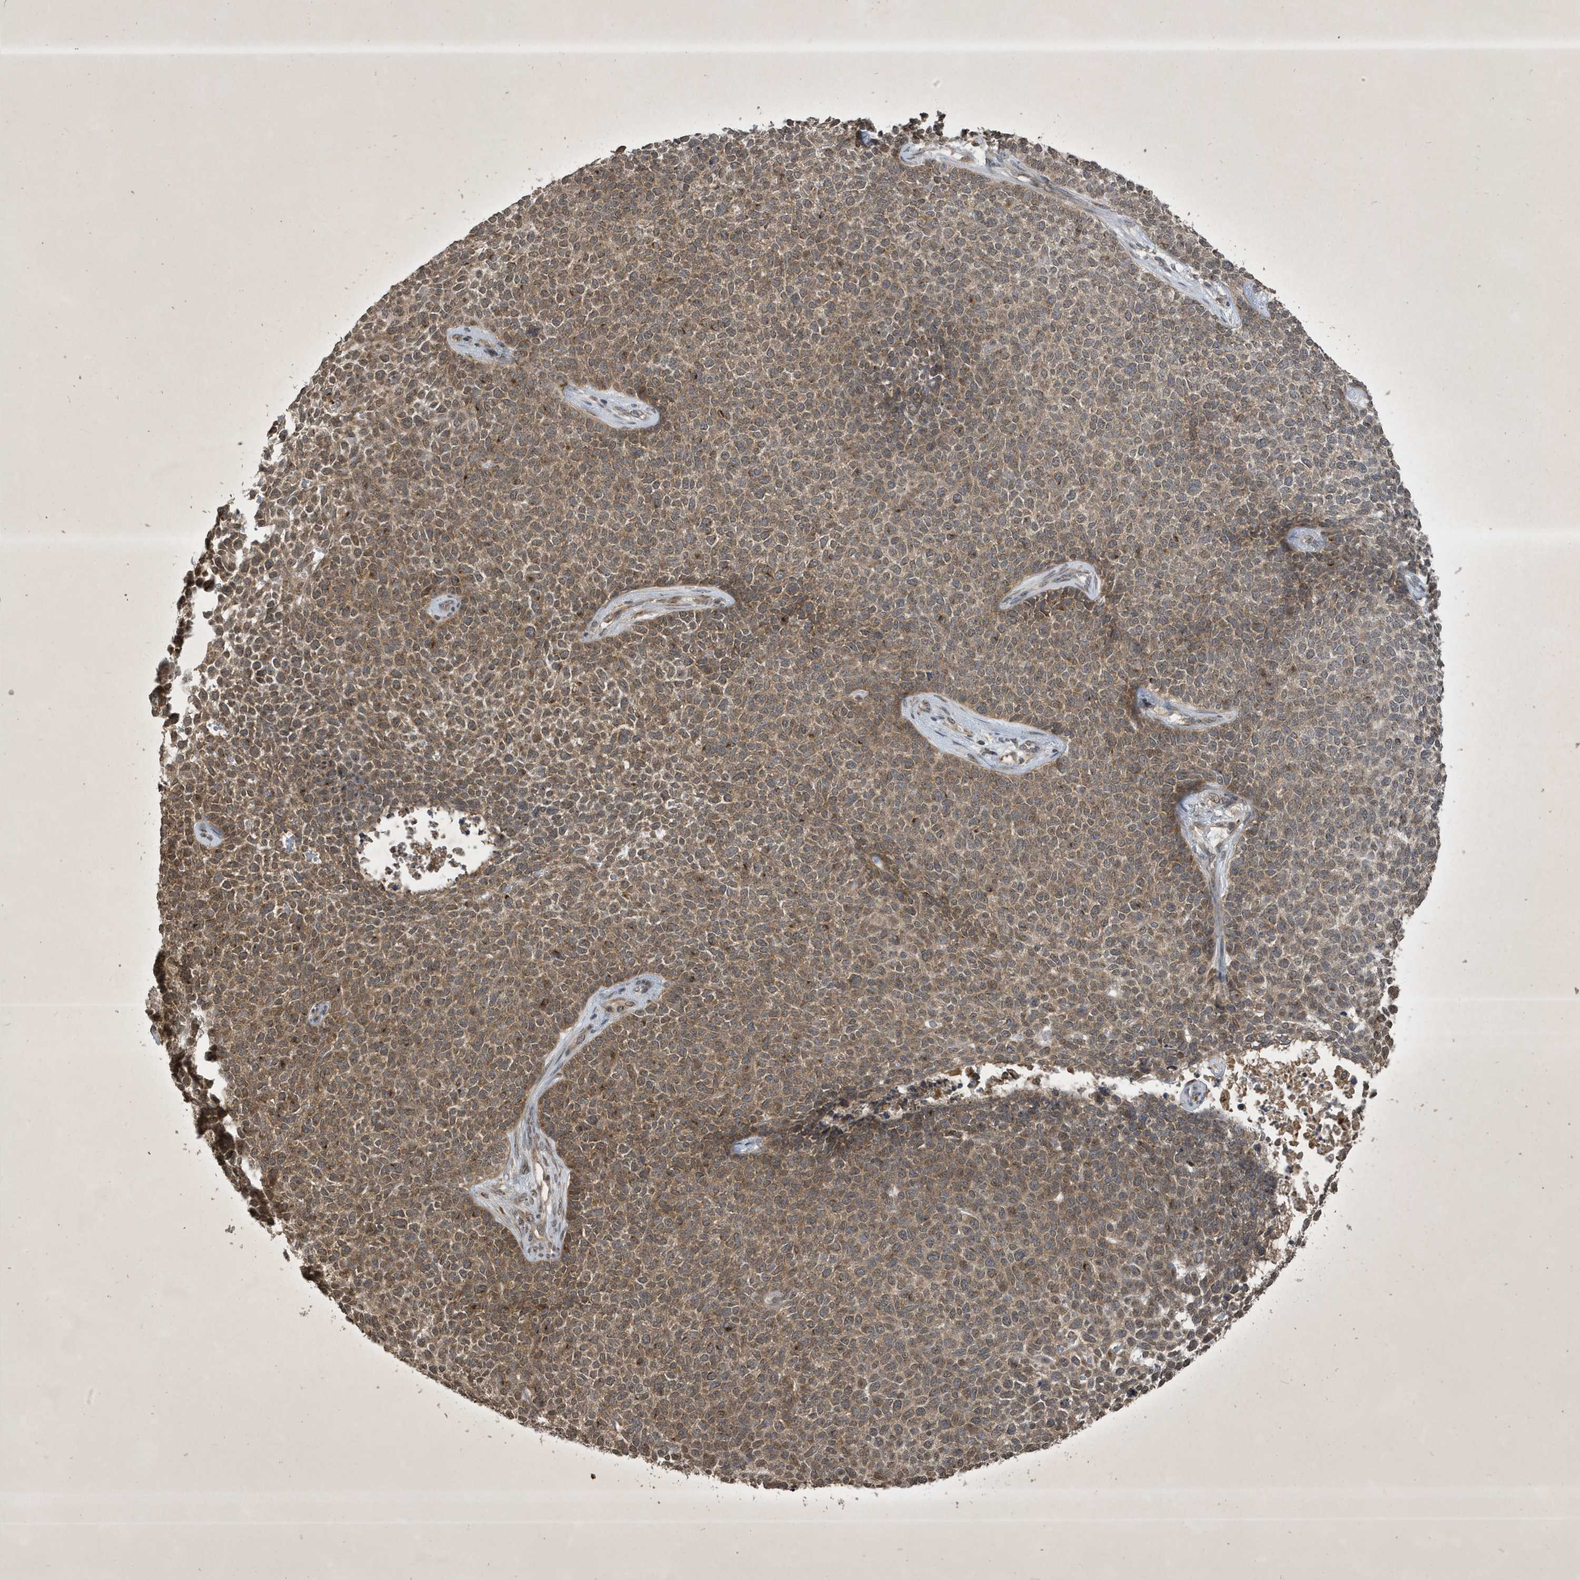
{"staining": {"intensity": "moderate", "quantity": ">75%", "location": "cytoplasmic/membranous"}, "tissue": "skin cancer", "cell_type": "Tumor cells", "image_type": "cancer", "snomed": [{"axis": "morphology", "description": "Basal cell carcinoma"}, {"axis": "topography", "description": "Skin"}], "caption": "Skin cancer stained with a protein marker displays moderate staining in tumor cells.", "gene": "STX10", "patient": {"sex": "female", "age": 84}}